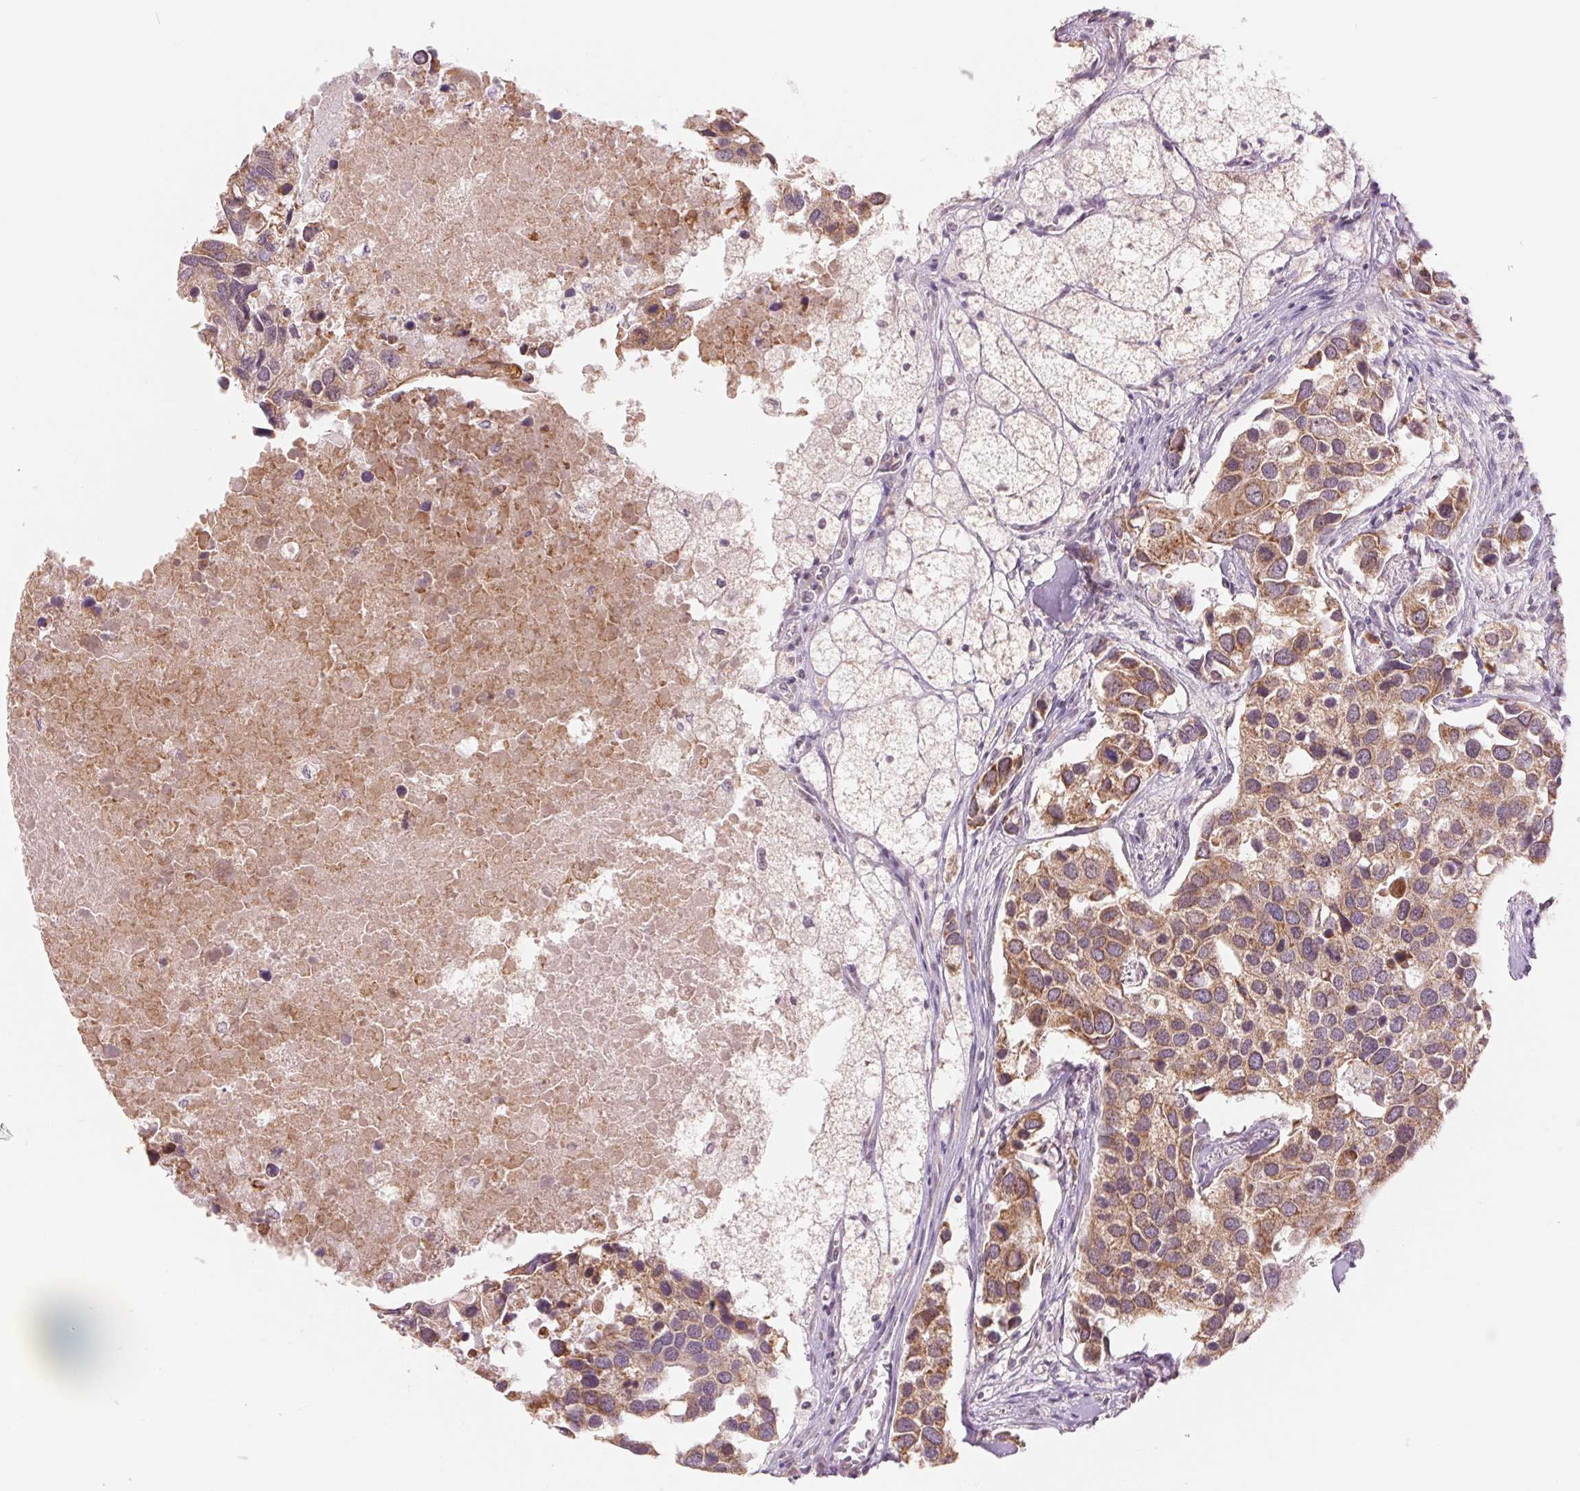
{"staining": {"intensity": "moderate", "quantity": "25%-75%", "location": "cytoplasmic/membranous"}, "tissue": "breast cancer", "cell_type": "Tumor cells", "image_type": "cancer", "snomed": [{"axis": "morphology", "description": "Duct carcinoma"}, {"axis": "topography", "description": "Breast"}], "caption": "About 25%-75% of tumor cells in human infiltrating ductal carcinoma (breast) demonstrate moderate cytoplasmic/membranous protein positivity as visualized by brown immunohistochemical staining.", "gene": "TECR", "patient": {"sex": "female", "age": 83}}